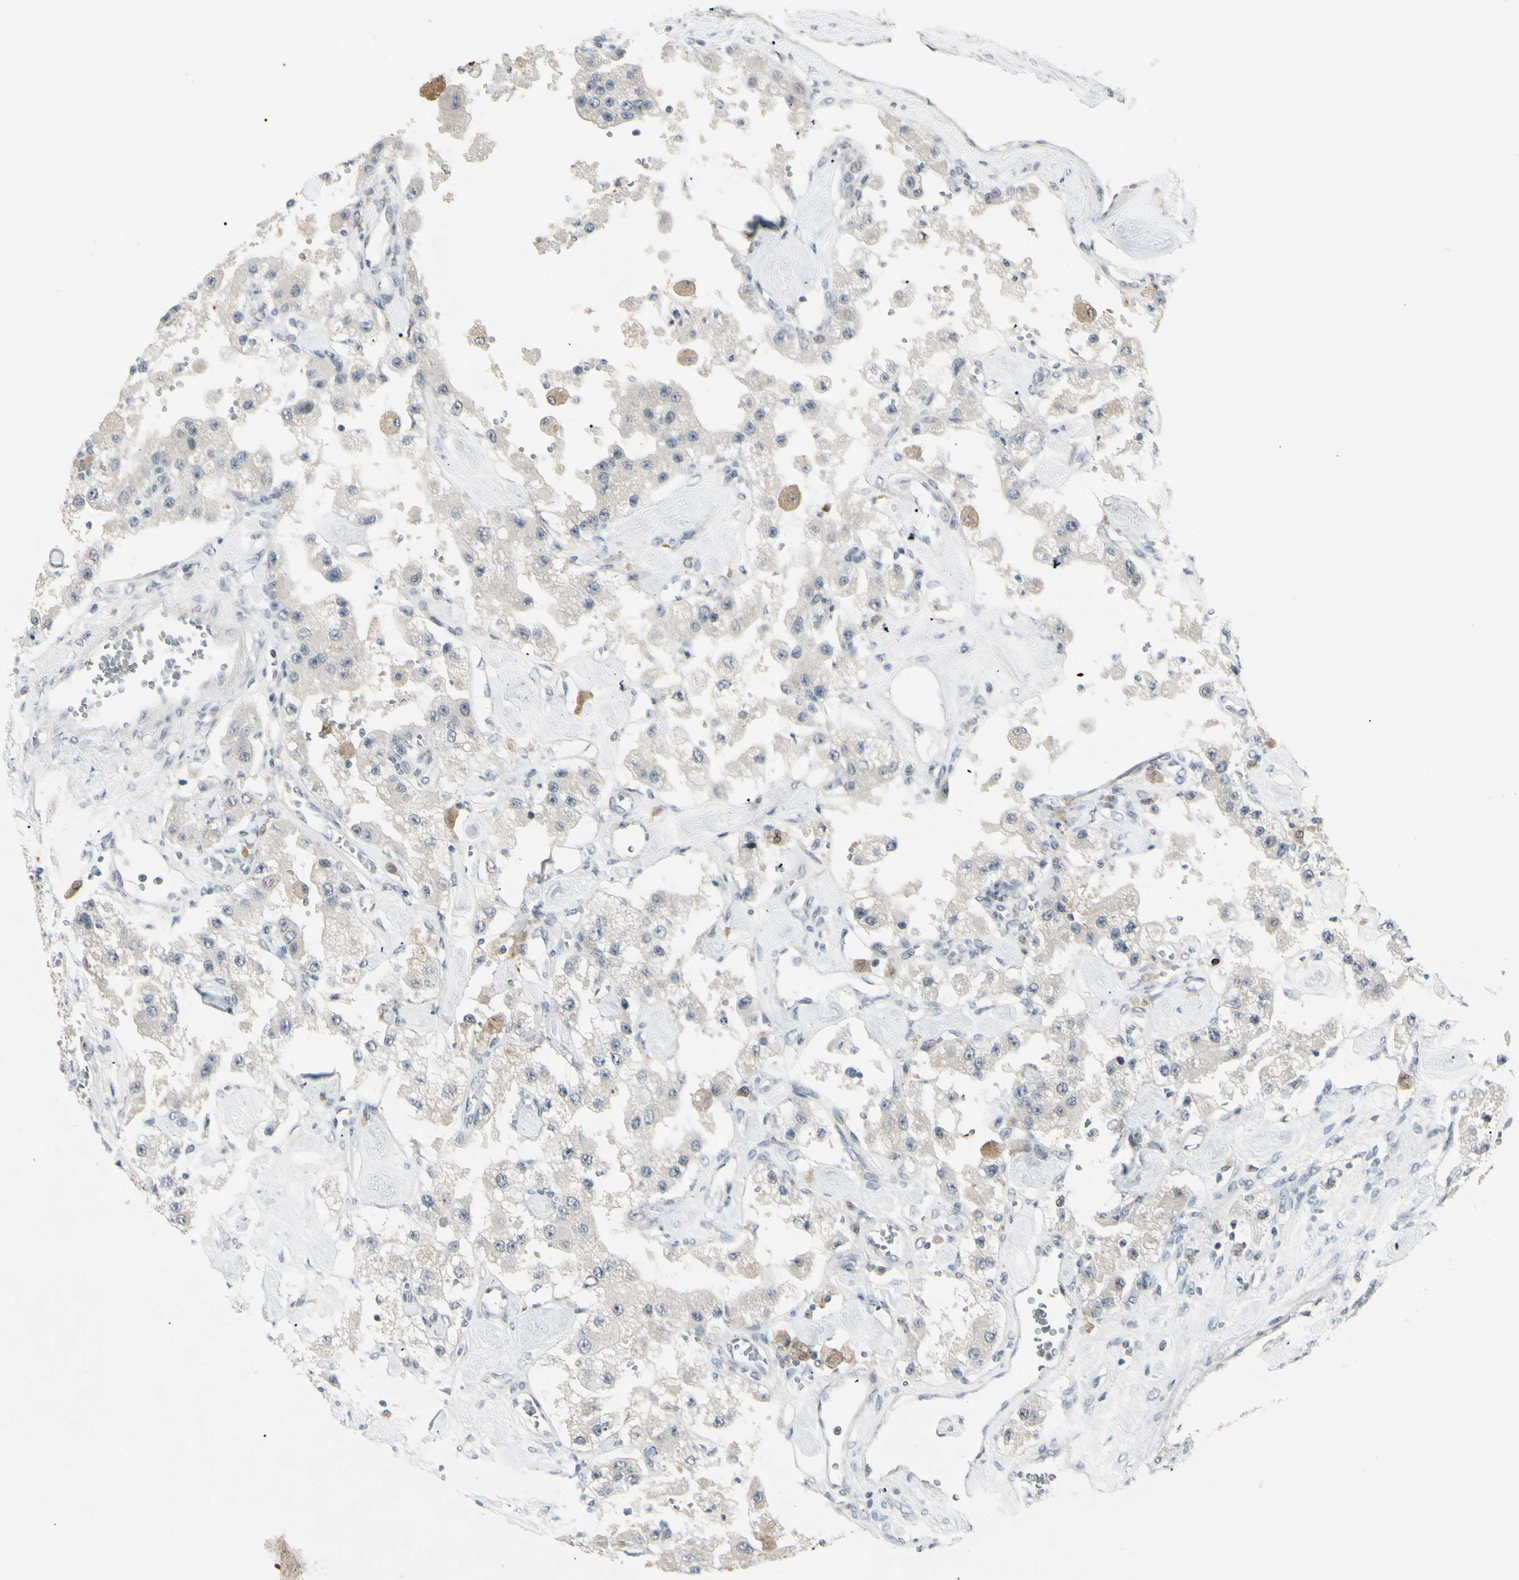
{"staining": {"intensity": "negative", "quantity": "none", "location": "none"}, "tissue": "carcinoid", "cell_type": "Tumor cells", "image_type": "cancer", "snomed": [{"axis": "morphology", "description": "Carcinoid, malignant, NOS"}, {"axis": "topography", "description": "Pancreas"}], "caption": "Immunohistochemistry photomicrograph of neoplastic tissue: carcinoid (malignant) stained with DAB (3,3'-diaminobenzidine) displays no significant protein staining in tumor cells.", "gene": "ETNK1", "patient": {"sex": "male", "age": 41}}